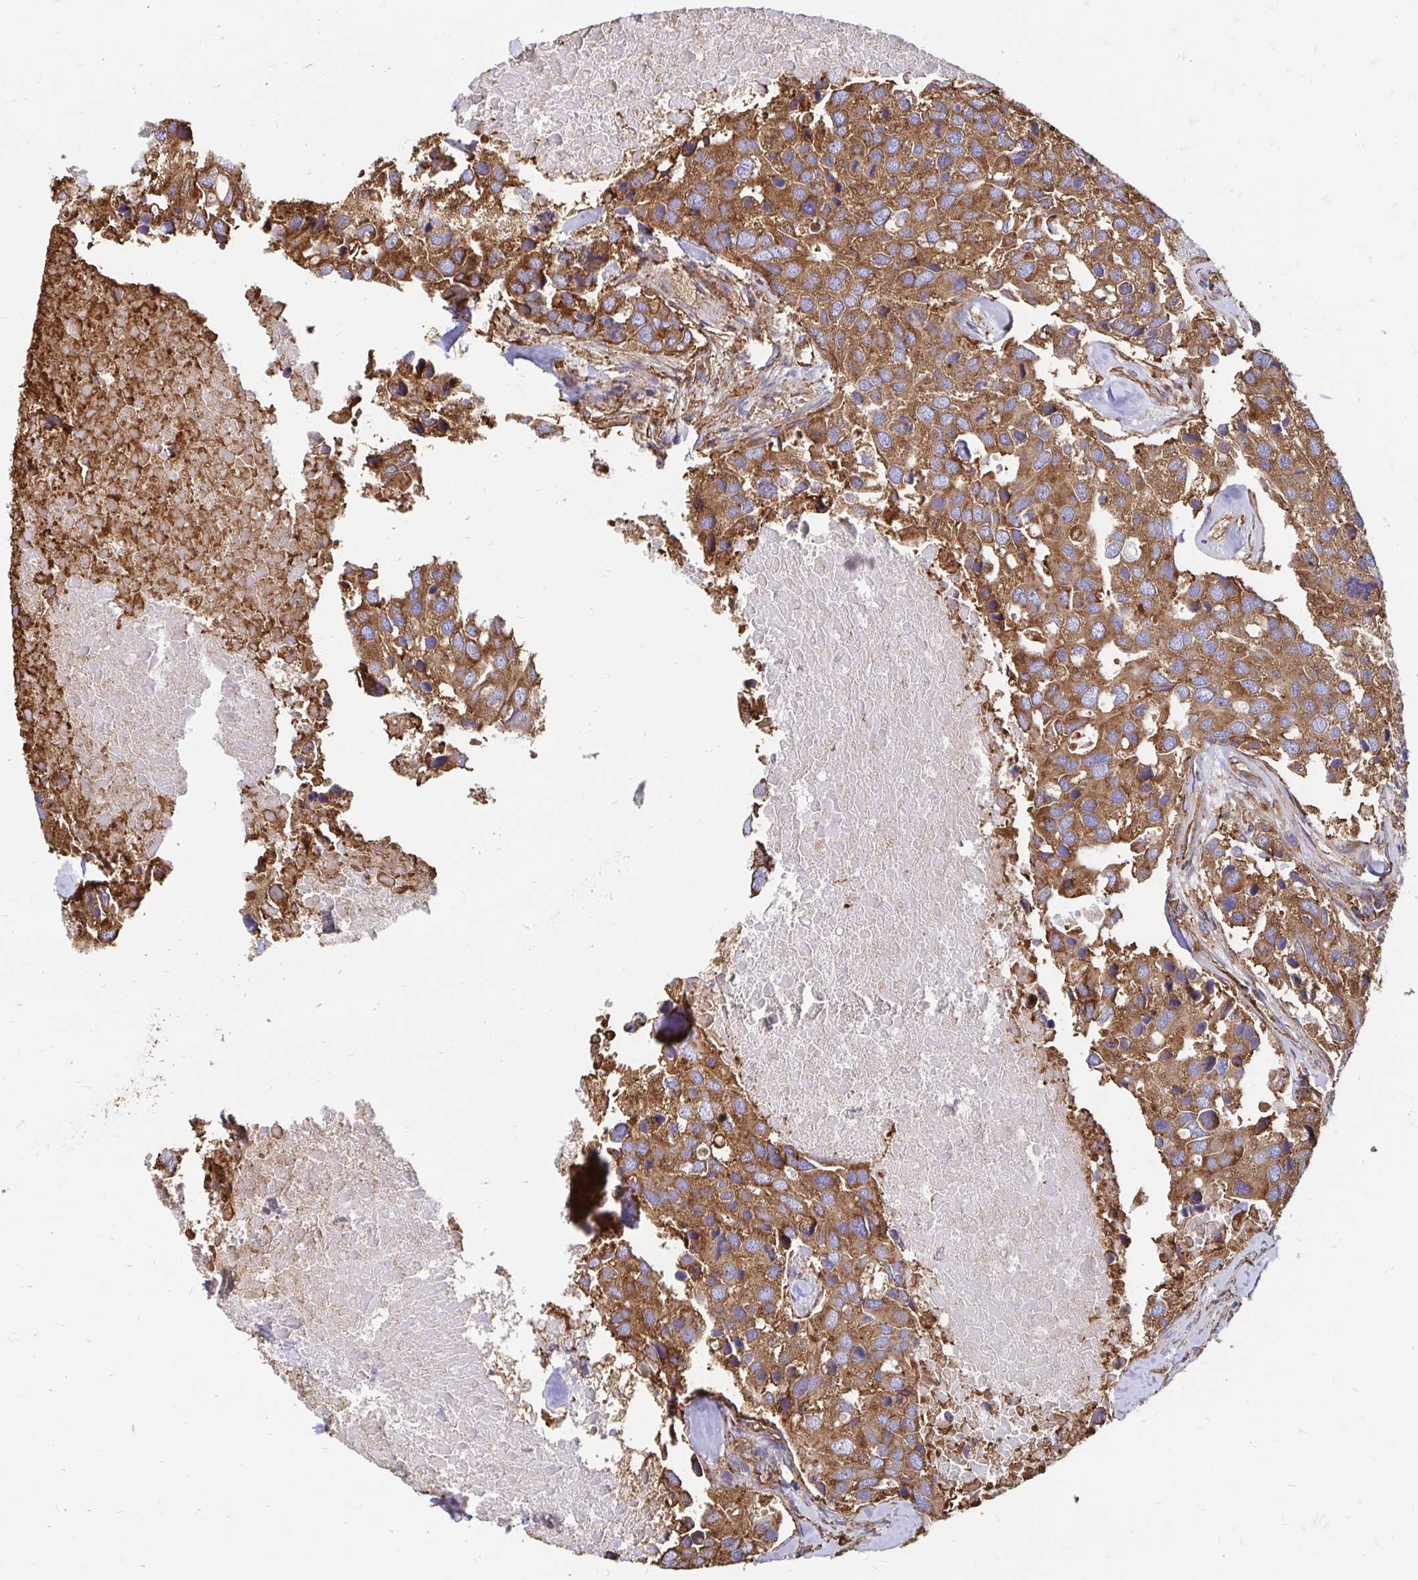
{"staining": {"intensity": "moderate", "quantity": ">75%", "location": "cytoplasmic/membranous"}, "tissue": "breast cancer", "cell_type": "Tumor cells", "image_type": "cancer", "snomed": [{"axis": "morphology", "description": "Duct carcinoma"}, {"axis": "topography", "description": "Breast"}], "caption": "Immunohistochemistry (IHC) (DAB) staining of invasive ductal carcinoma (breast) reveals moderate cytoplasmic/membranous protein expression in about >75% of tumor cells. The staining was performed using DAB, with brown indicating positive protein expression. Nuclei are stained blue with hematoxylin.", "gene": "CLTC", "patient": {"sex": "female", "age": 83}}